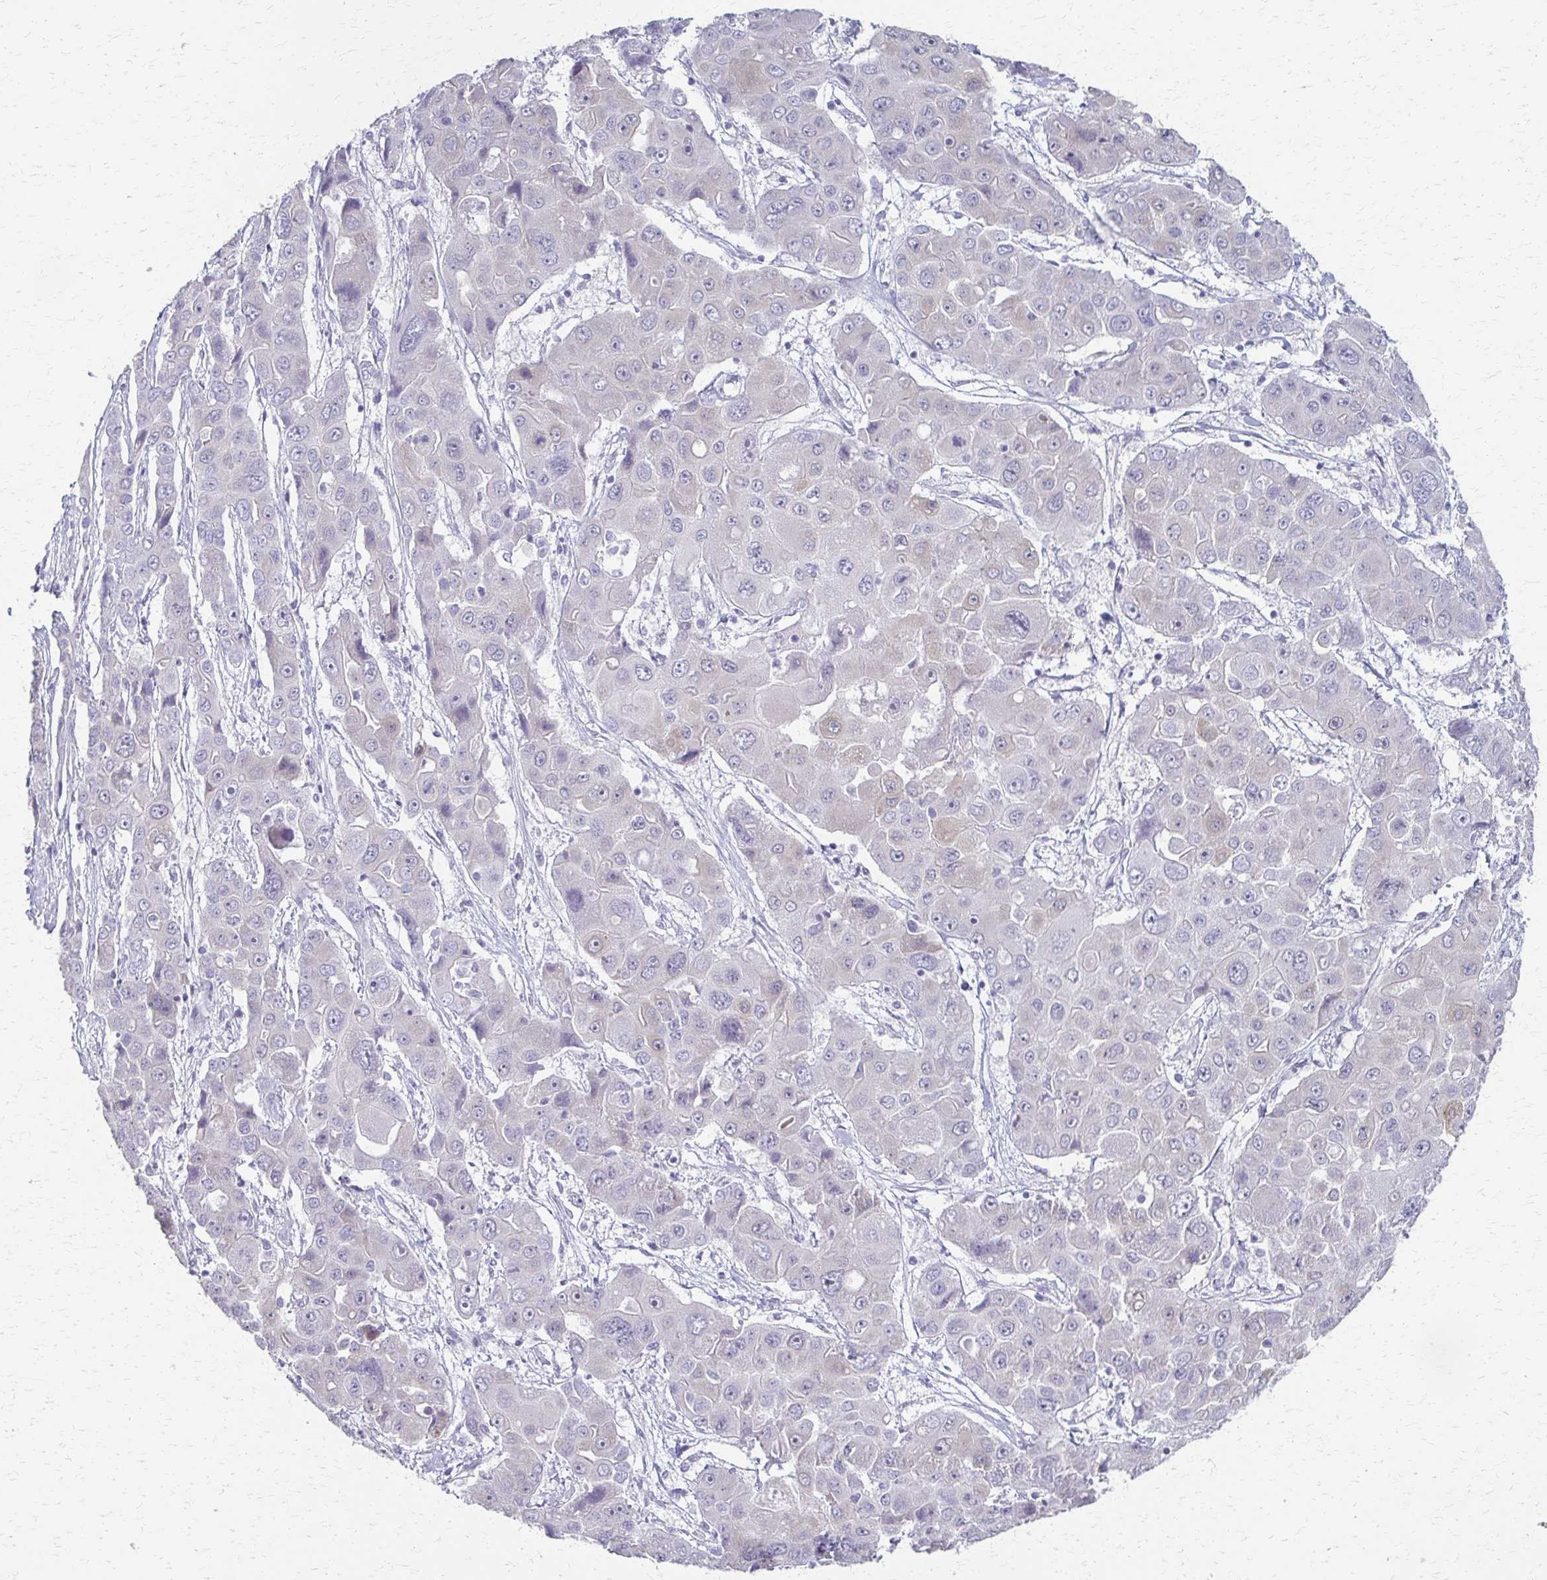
{"staining": {"intensity": "negative", "quantity": "none", "location": "none"}, "tissue": "liver cancer", "cell_type": "Tumor cells", "image_type": "cancer", "snomed": [{"axis": "morphology", "description": "Cholangiocarcinoma"}, {"axis": "topography", "description": "Liver"}], "caption": "Cholangiocarcinoma (liver) was stained to show a protein in brown. There is no significant expression in tumor cells.", "gene": "CYB5A", "patient": {"sex": "male", "age": 67}}